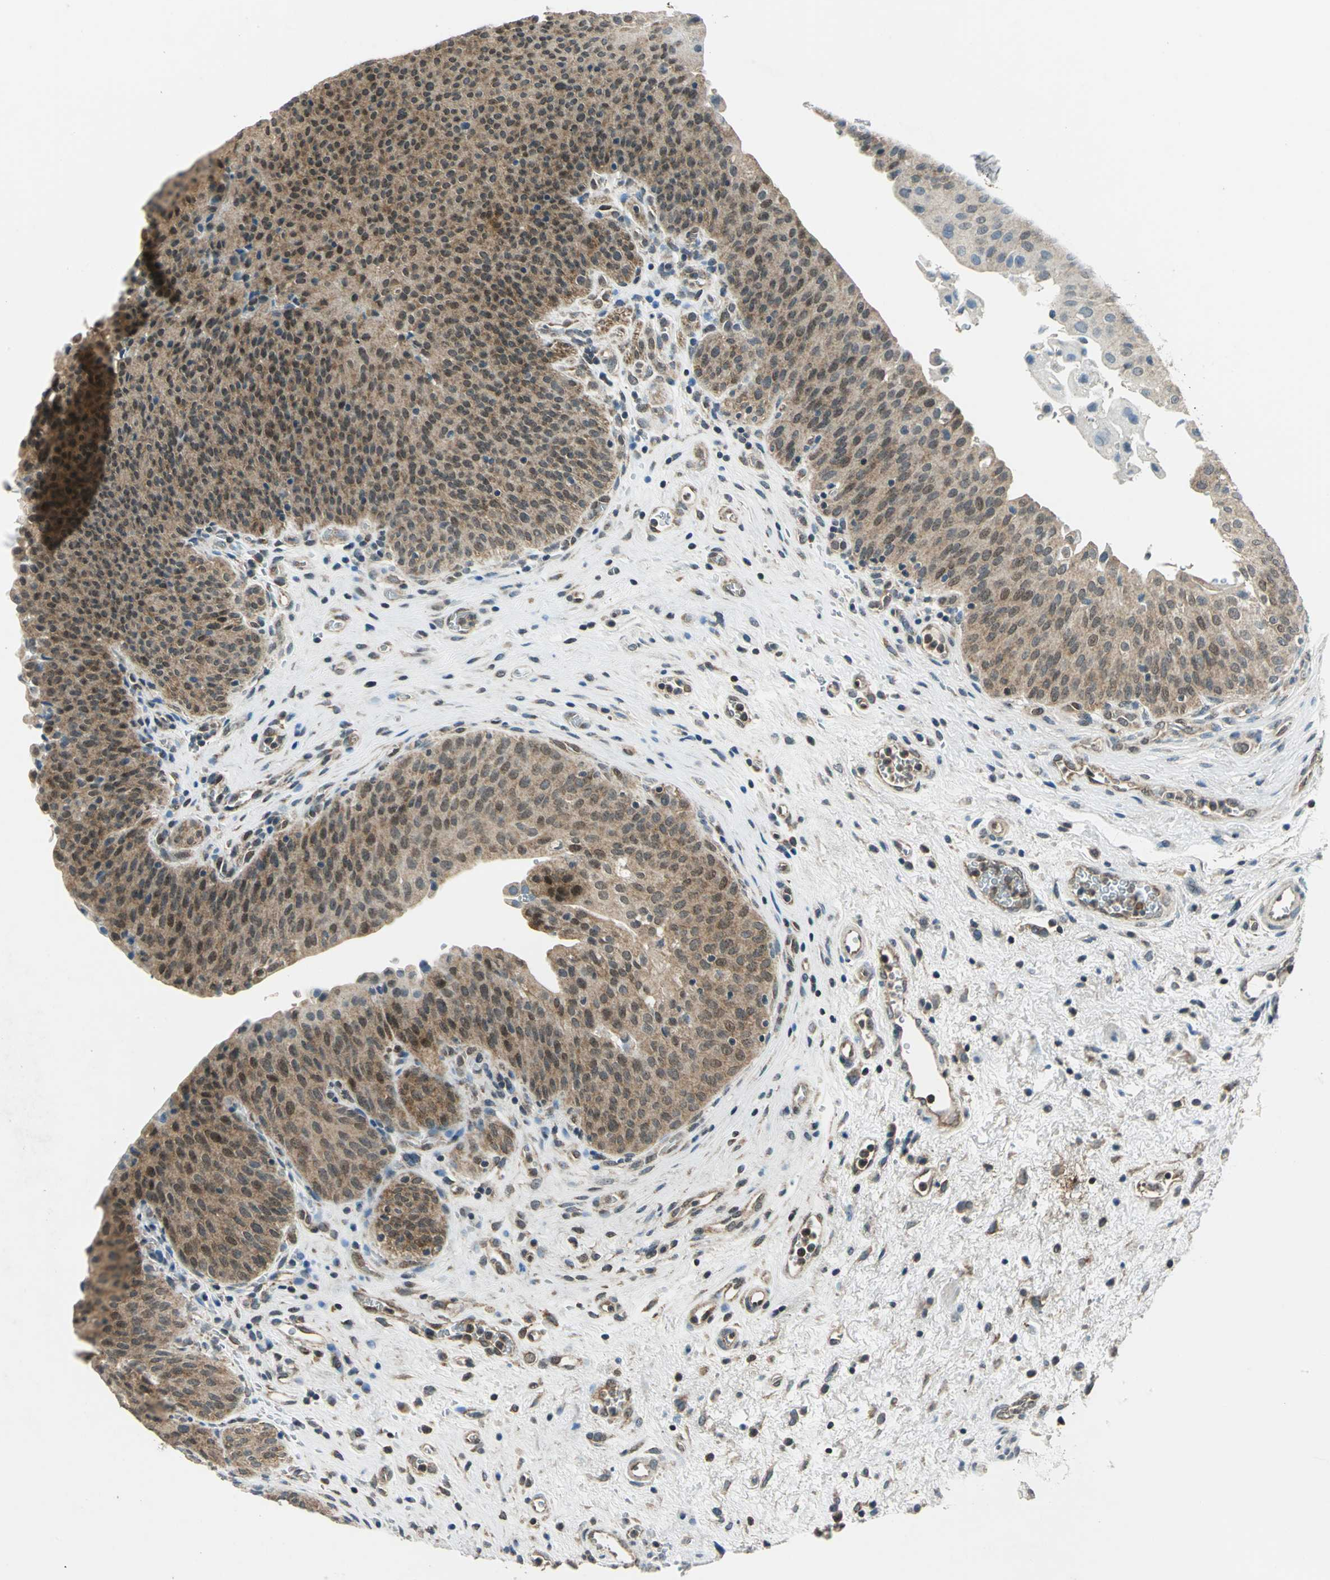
{"staining": {"intensity": "moderate", "quantity": ">75%", "location": "cytoplasmic/membranous,nuclear"}, "tissue": "urinary bladder", "cell_type": "Urothelial cells", "image_type": "normal", "snomed": [{"axis": "morphology", "description": "Normal tissue, NOS"}, {"axis": "morphology", "description": "Dysplasia, NOS"}, {"axis": "topography", "description": "Urinary bladder"}], "caption": "Urothelial cells reveal medium levels of moderate cytoplasmic/membranous,nuclear expression in approximately >75% of cells in unremarkable human urinary bladder.", "gene": "NUDT2", "patient": {"sex": "male", "age": 35}}